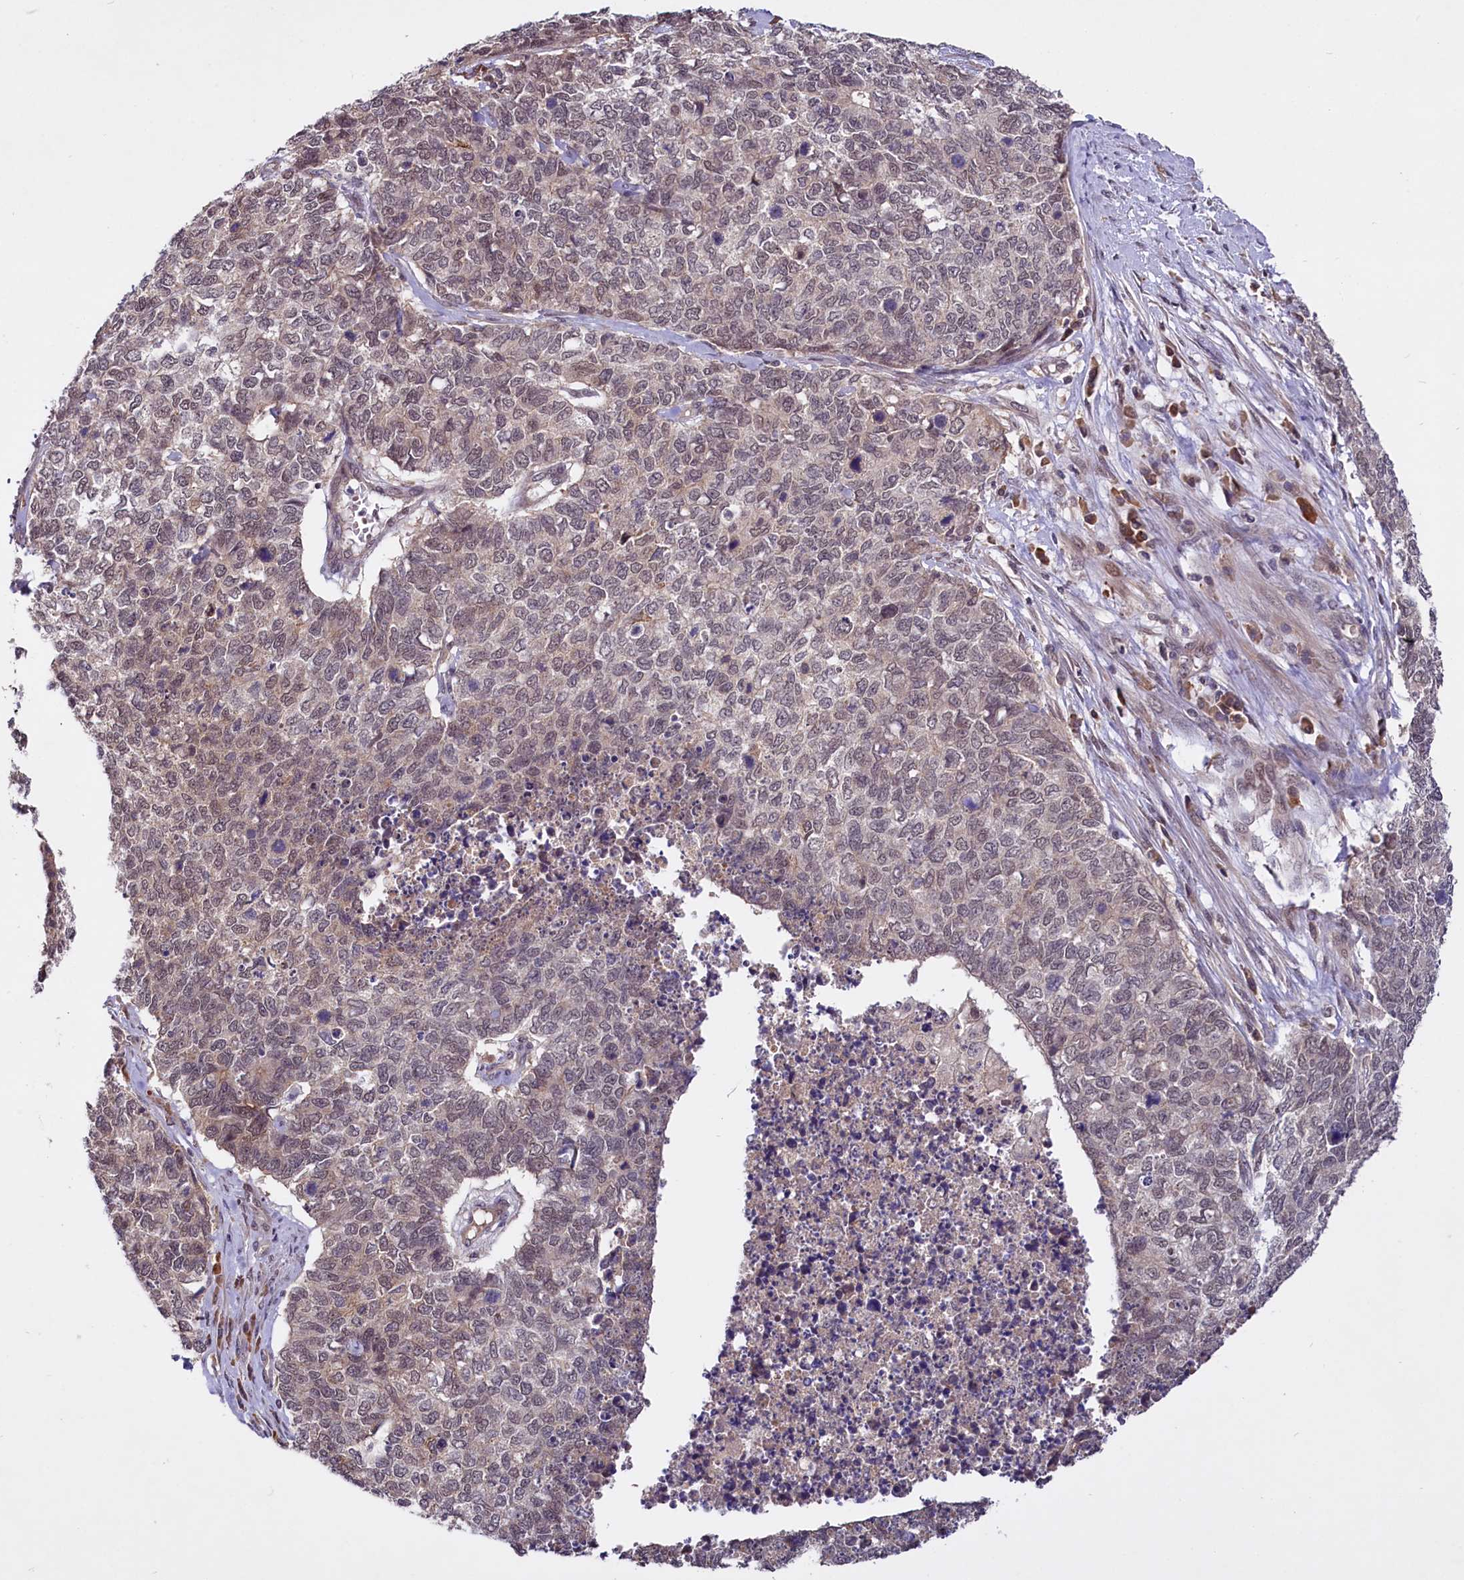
{"staining": {"intensity": "weak", "quantity": "25%-75%", "location": "nuclear"}, "tissue": "cervical cancer", "cell_type": "Tumor cells", "image_type": "cancer", "snomed": [{"axis": "morphology", "description": "Squamous cell carcinoma, NOS"}, {"axis": "topography", "description": "Cervix"}], "caption": "Tumor cells demonstrate low levels of weak nuclear staining in about 25%-75% of cells in cervical cancer. The staining was performed using DAB, with brown indicating positive protein expression. Nuclei are stained blue with hematoxylin.", "gene": "UBE3A", "patient": {"sex": "female", "age": 63}}